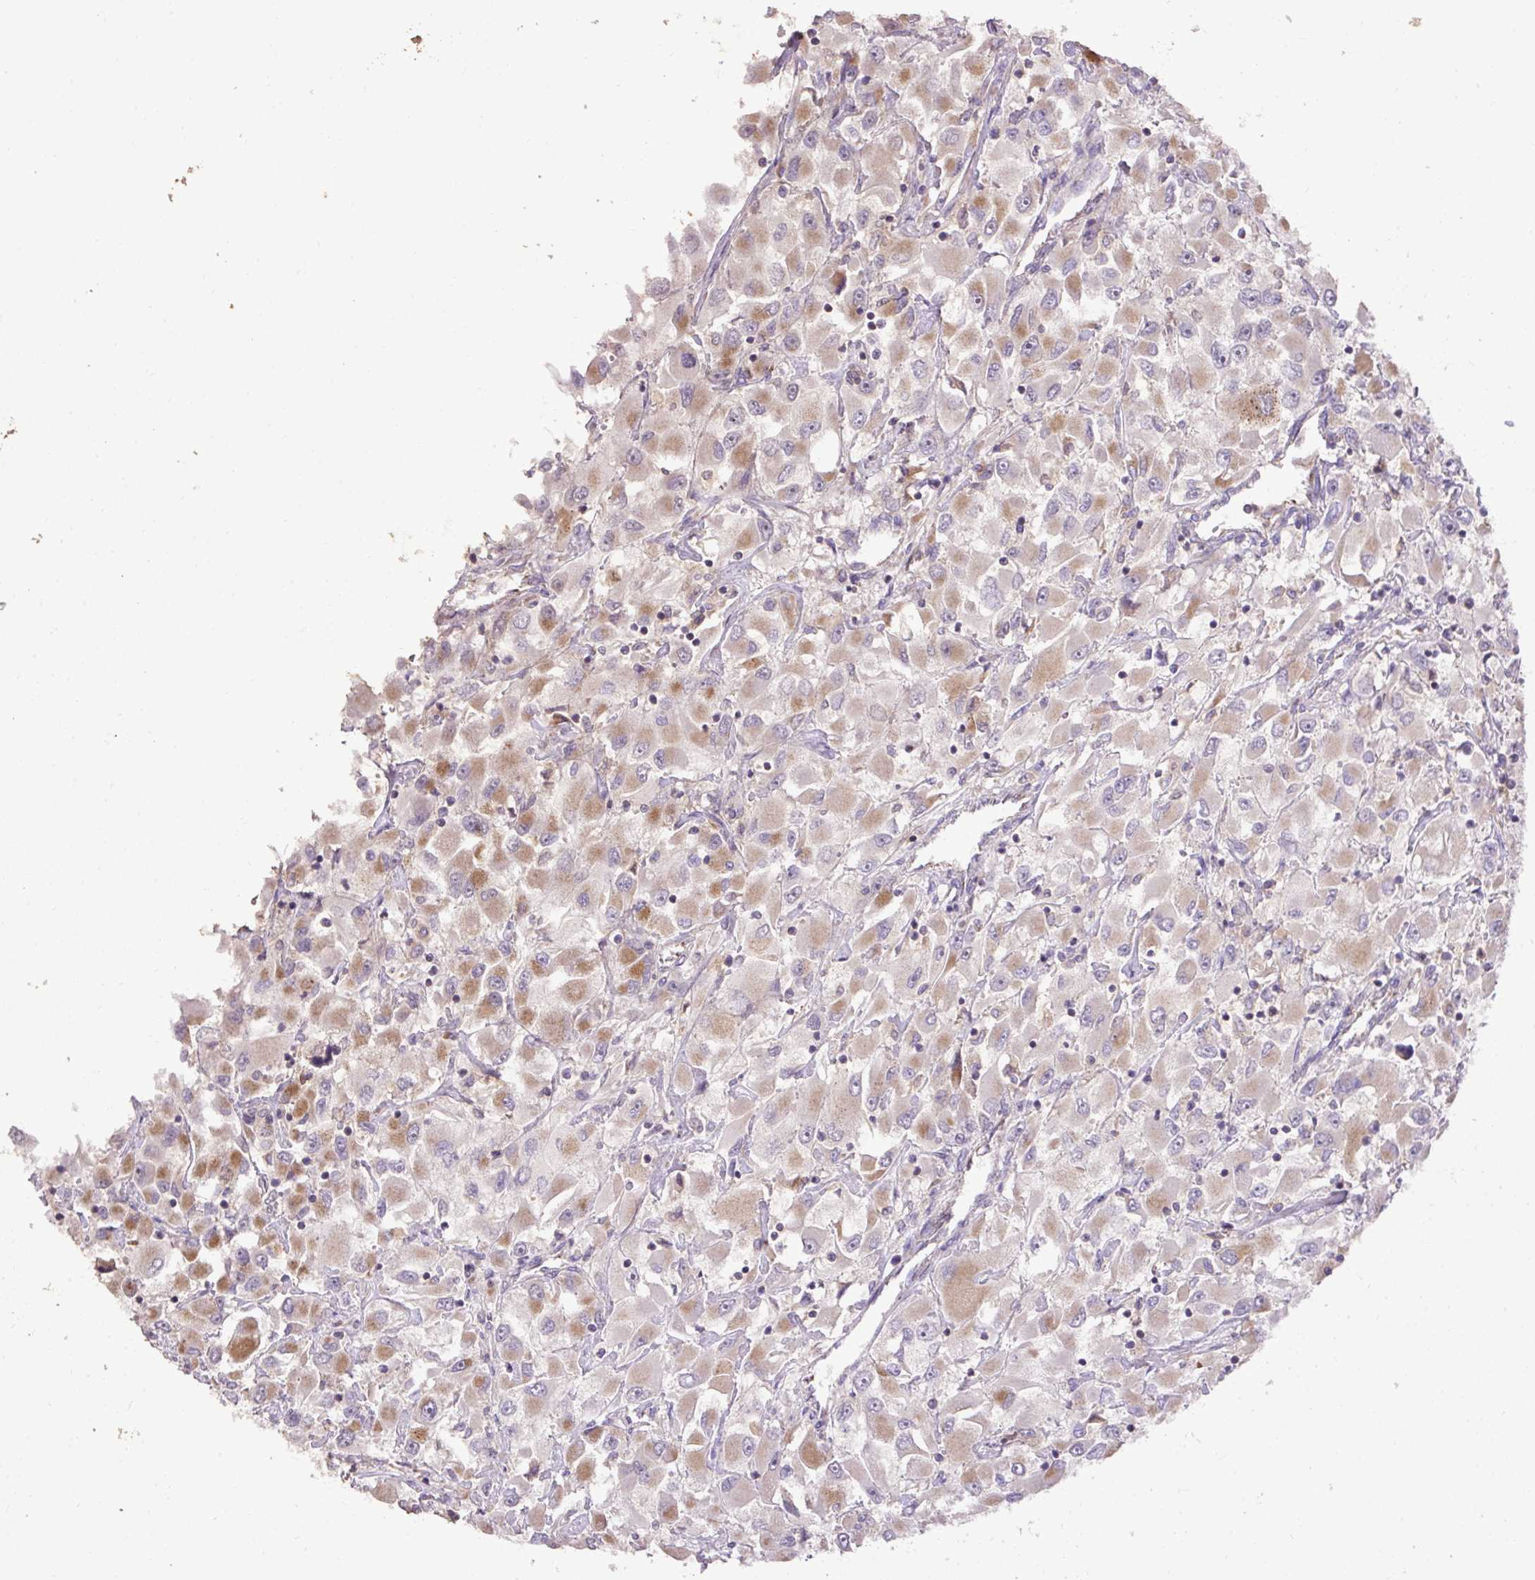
{"staining": {"intensity": "moderate", "quantity": "25%-75%", "location": "cytoplasmic/membranous"}, "tissue": "renal cancer", "cell_type": "Tumor cells", "image_type": "cancer", "snomed": [{"axis": "morphology", "description": "Adenocarcinoma, NOS"}, {"axis": "topography", "description": "Kidney"}], "caption": "Immunohistochemistry (IHC) photomicrograph of neoplastic tissue: human renal cancer stained using immunohistochemistry displays medium levels of moderate protein expression localized specifically in the cytoplasmic/membranous of tumor cells, appearing as a cytoplasmic/membranous brown color.", "gene": "ABR", "patient": {"sex": "female", "age": 52}}